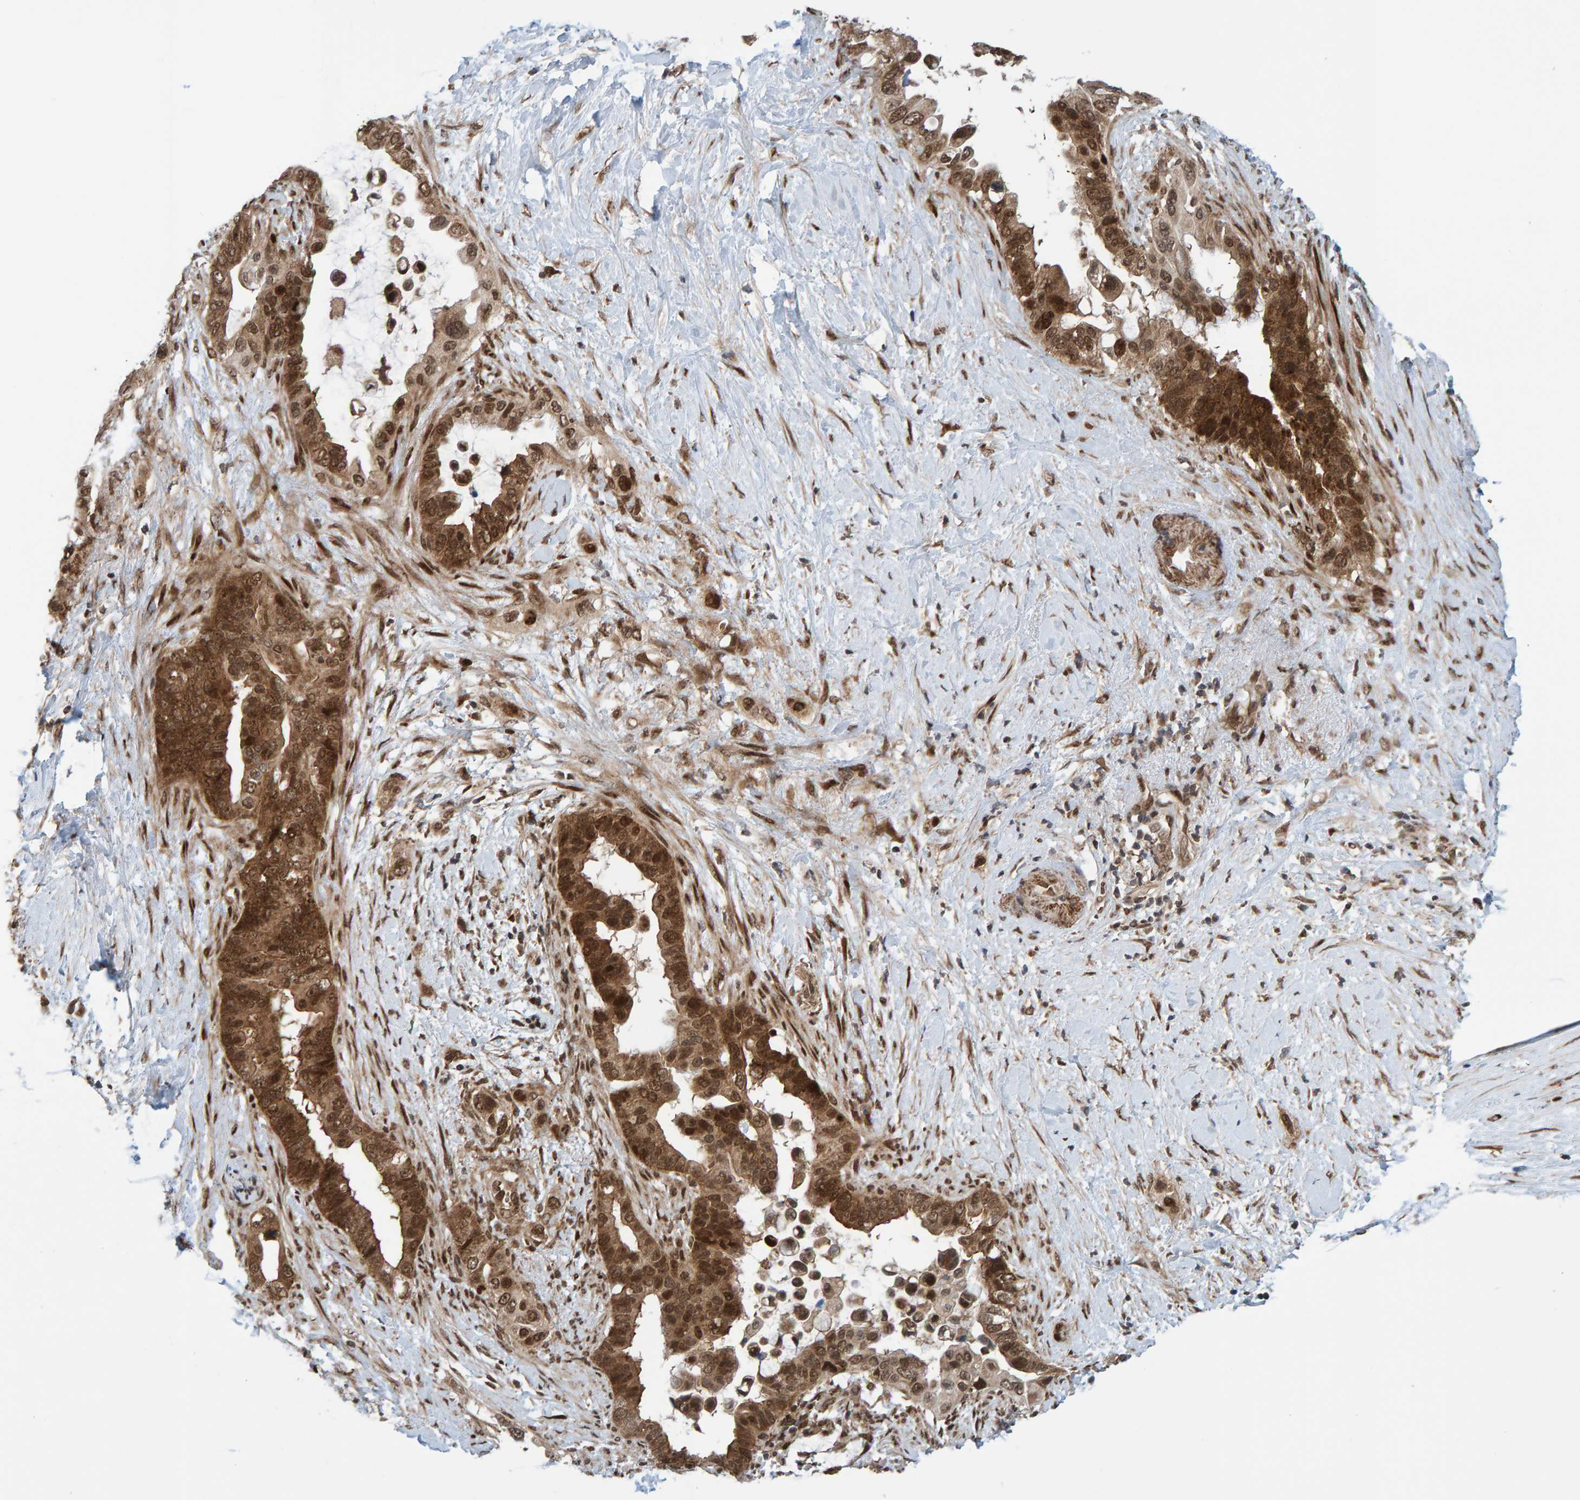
{"staining": {"intensity": "moderate", "quantity": ">75%", "location": "cytoplasmic/membranous,nuclear"}, "tissue": "pancreatic cancer", "cell_type": "Tumor cells", "image_type": "cancer", "snomed": [{"axis": "morphology", "description": "Adenocarcinoma, NOS"}, {"axis": "topography", "description": "Pancreas"}], "caption": "Pancreatic cancer was stained to show a protein in brown. There is medium levels of moderate cytoplasmic/membranous and nuclear staining in about >75% of tumor cells. The staining was performed using DAB to visualize the protein expression in brown, while the nuclei were stained in blue with hematoxylin (Magnification: 20x).", "gene": "ZNF366", "patient": {"sex": "female", "age": 56}}